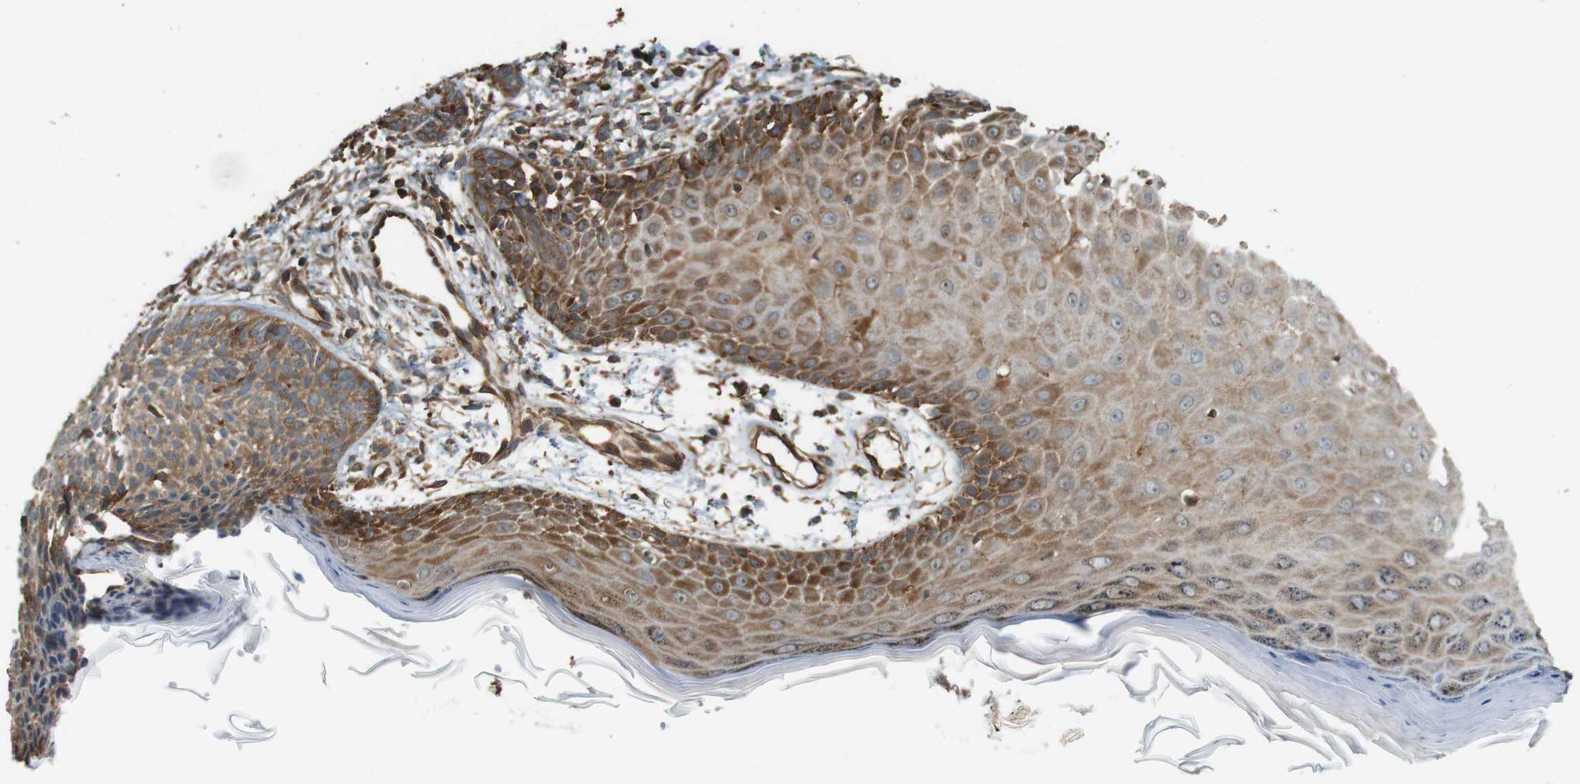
{"staining": {"intensity": "moderate", "quantity": ">75%", "location": "cytoplasmic/membranous"}, "tissue": "skin cancer", "cell_type": "Tumor cells", "image_type": "cancer", "snomed": [{"axis": "morphology", "description": "Basal cell carcinoma"}, {"axis": "topography", "description": "Skin"}], "caption": "Immunohistochemistry image of human skin cancer stained for a protein (brown), which displays medium levels of moderate cytoplasmic/membranous positivity in approximately >75% of tumor cells.", "gene": "PA2G4", "patient": {"sex": "female", "age": 59}}